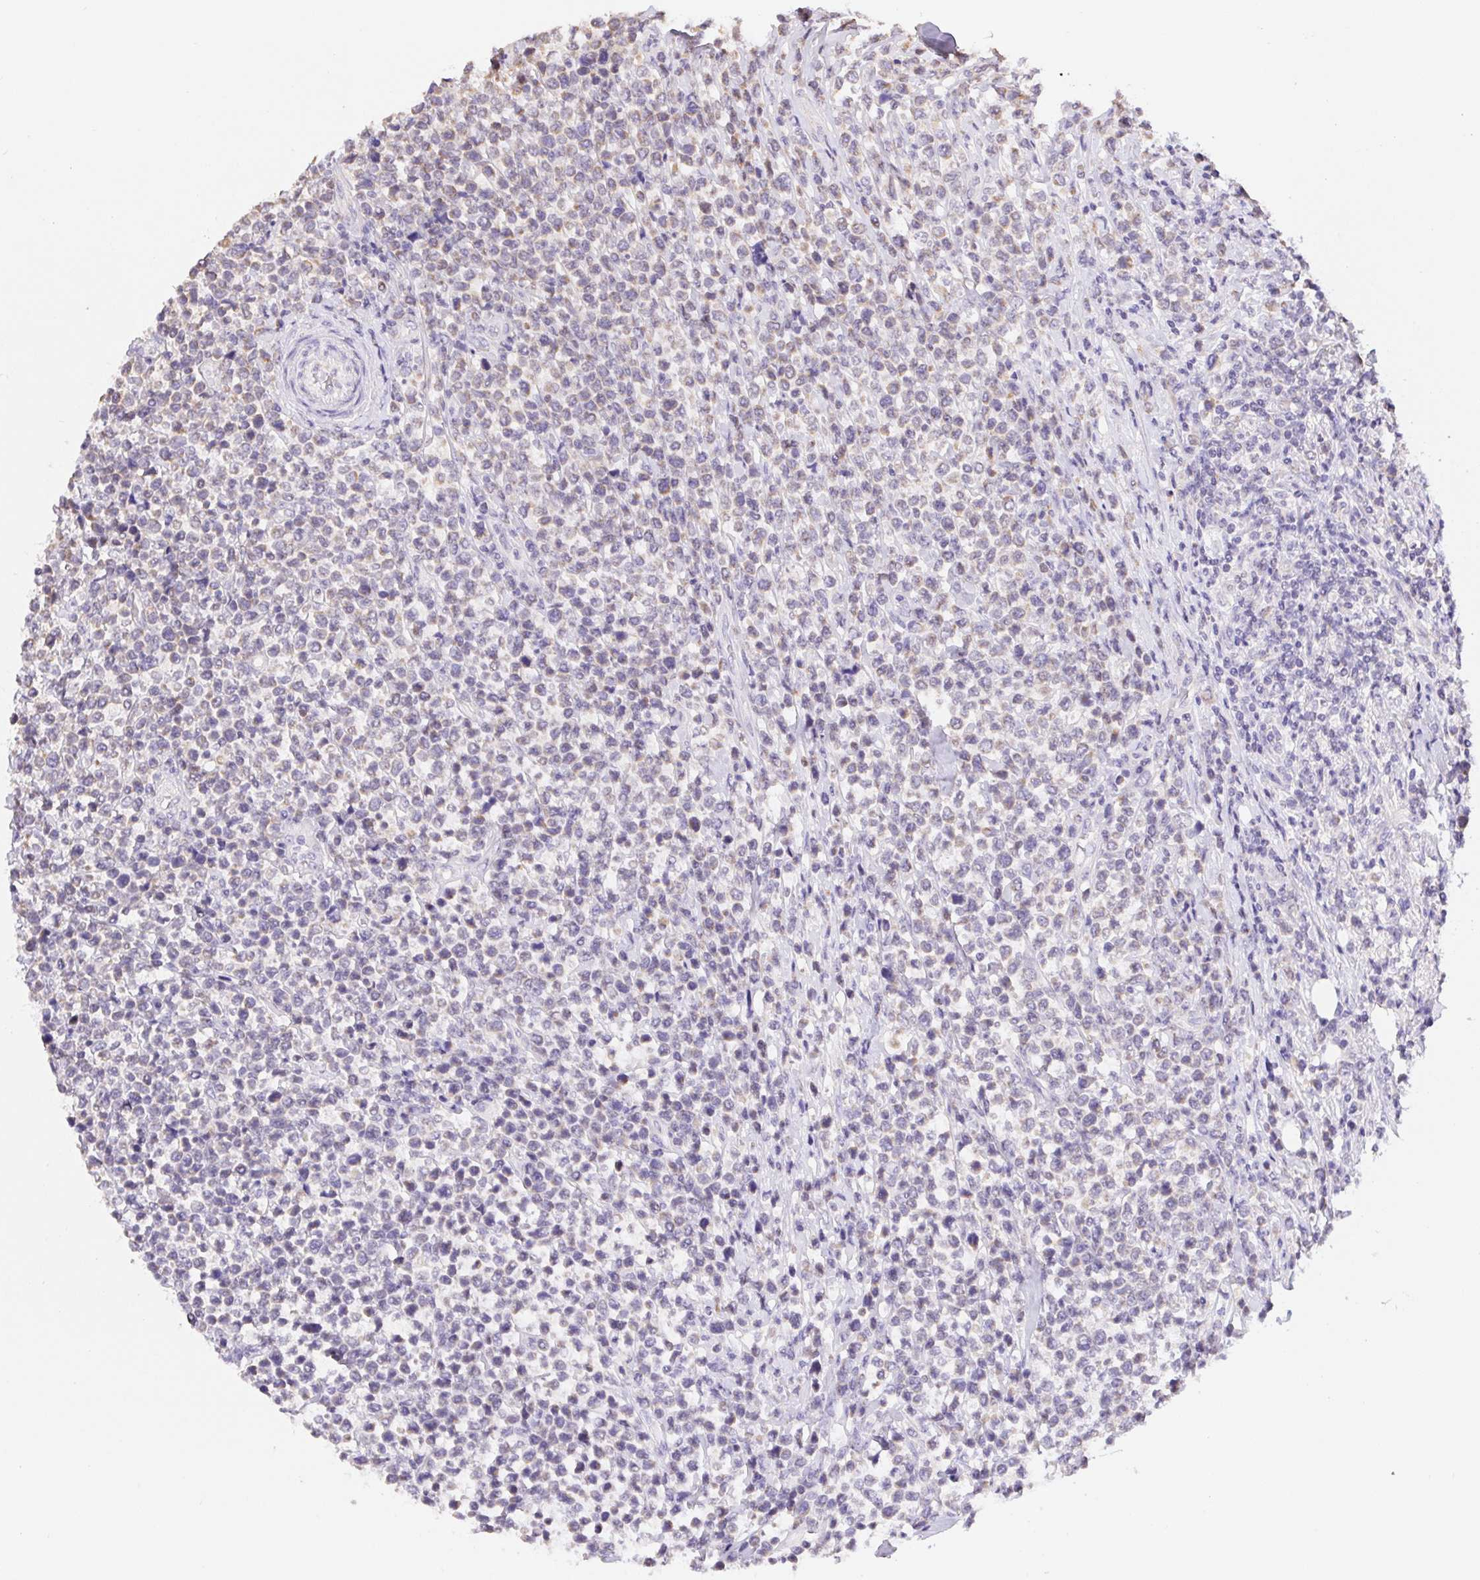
{"staining": {"intensity": "weak", "quantity": "<25%", "location": "cytoplasmic/membranous"}, "tissue": "lymphoma", "cell_type": "Tumor cells", "image_type": "cancer", "snomed": [{"axis": "morphology", "description": "Malignant lymphoma, non-Hodgkin's type, High grade"}, {"axis": "topography", "description": "Soft tissue"}], "caption": "This is an immunohistochemistry micrograph of human lymphoma. There is no staining in tumor cells.", "gene": "FKBP6", "patient": {"sex": "female", "age": 56}}